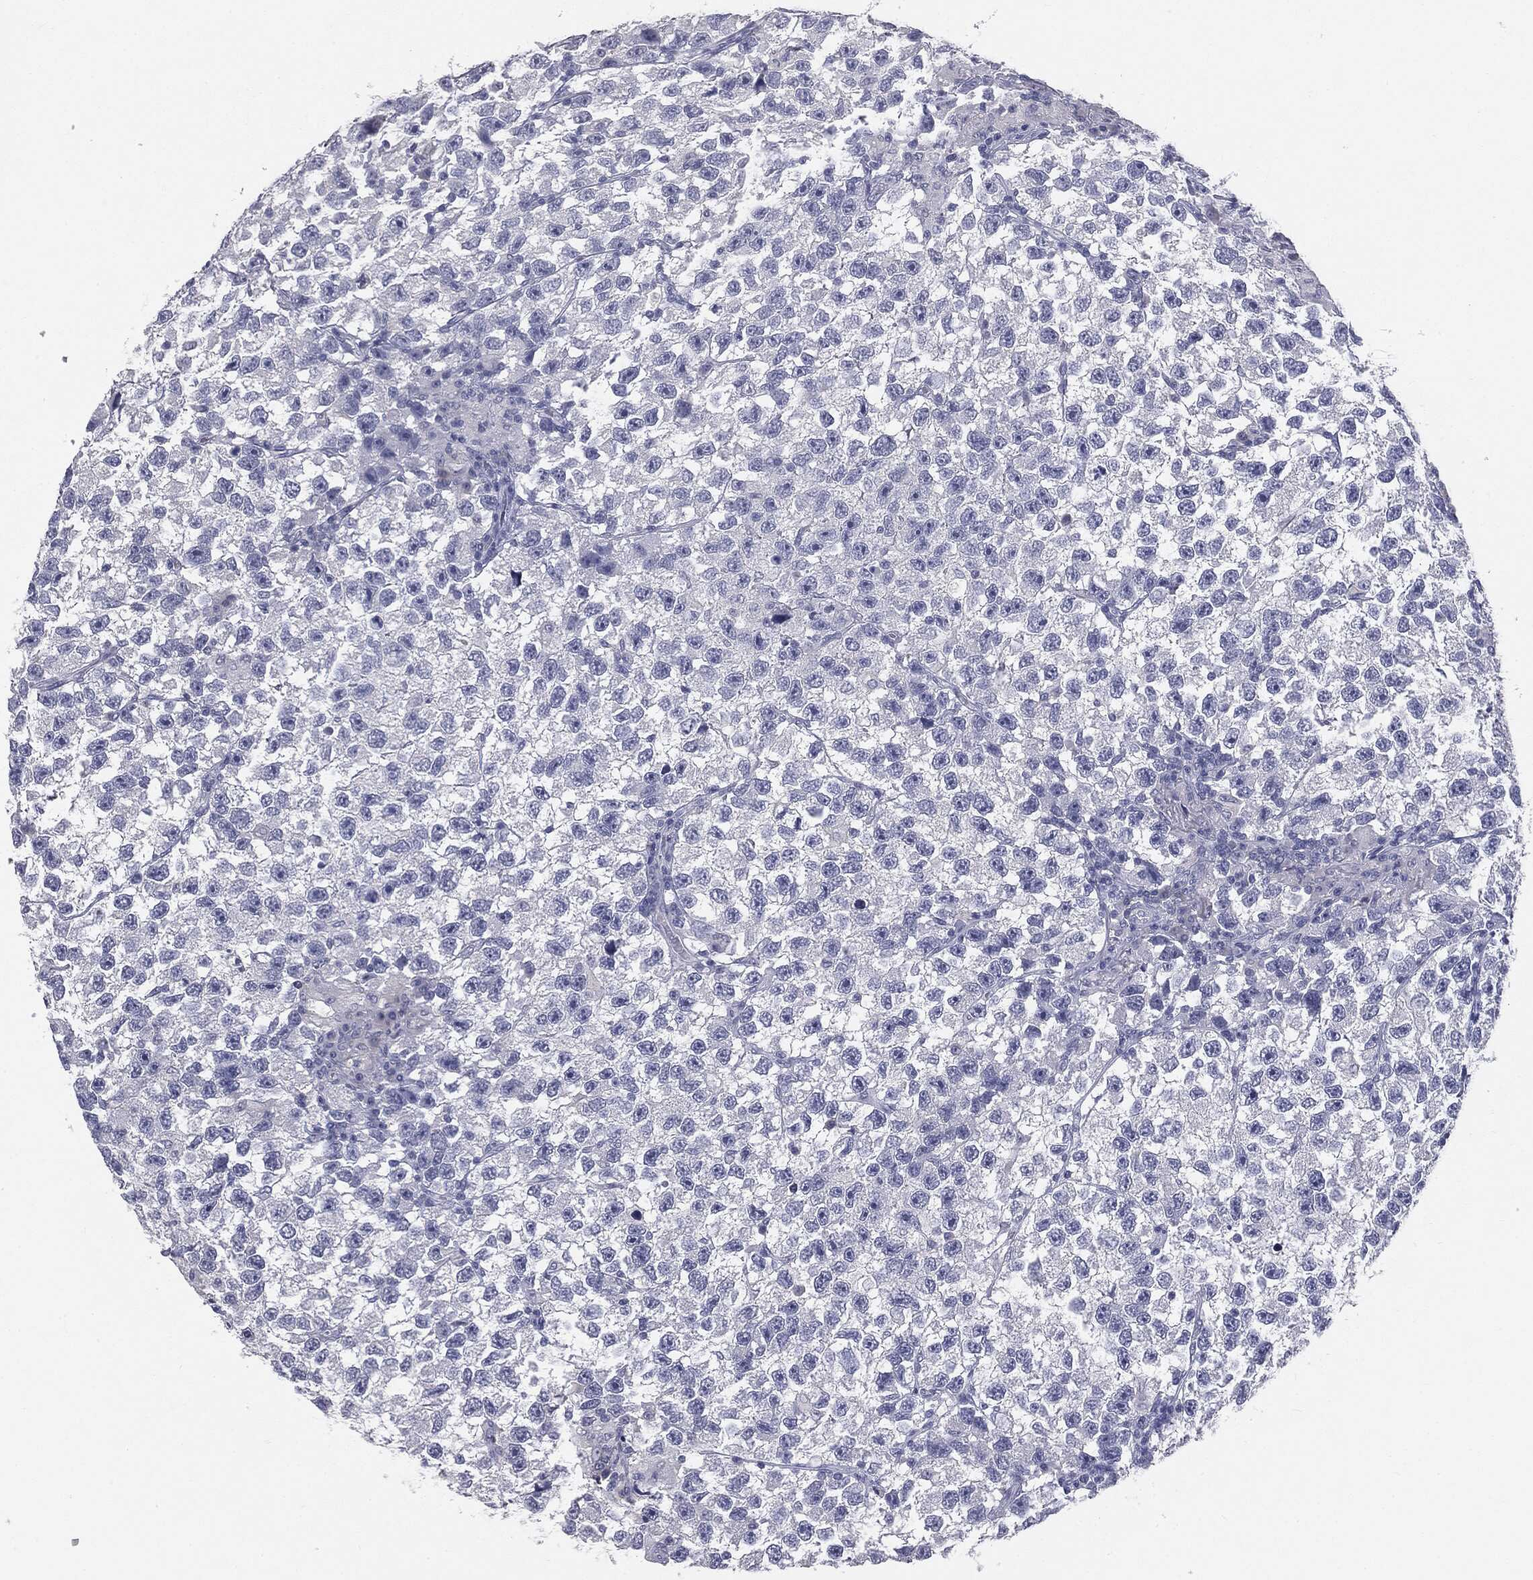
{"staining": {"intensity": "negative", "quantity": "none", "location": "none"}, "tissue": "testis cancer", "cell_type": "Tumor cells", "image_type": "cancer", "snomed": [{"axis": "morphology", "description": "Seminoma, NOS"}, {"axis": "topography", "description": "Testis"}], "caption": "A photomicrograph of testis cancer stained for a protein displays no brown staining in tumor cells. (DAB immunohistochemistry (IHC) with hematoxylin counter stain).", "gene": "MUC1", "patient": {"sex": "male", "age": 26}}